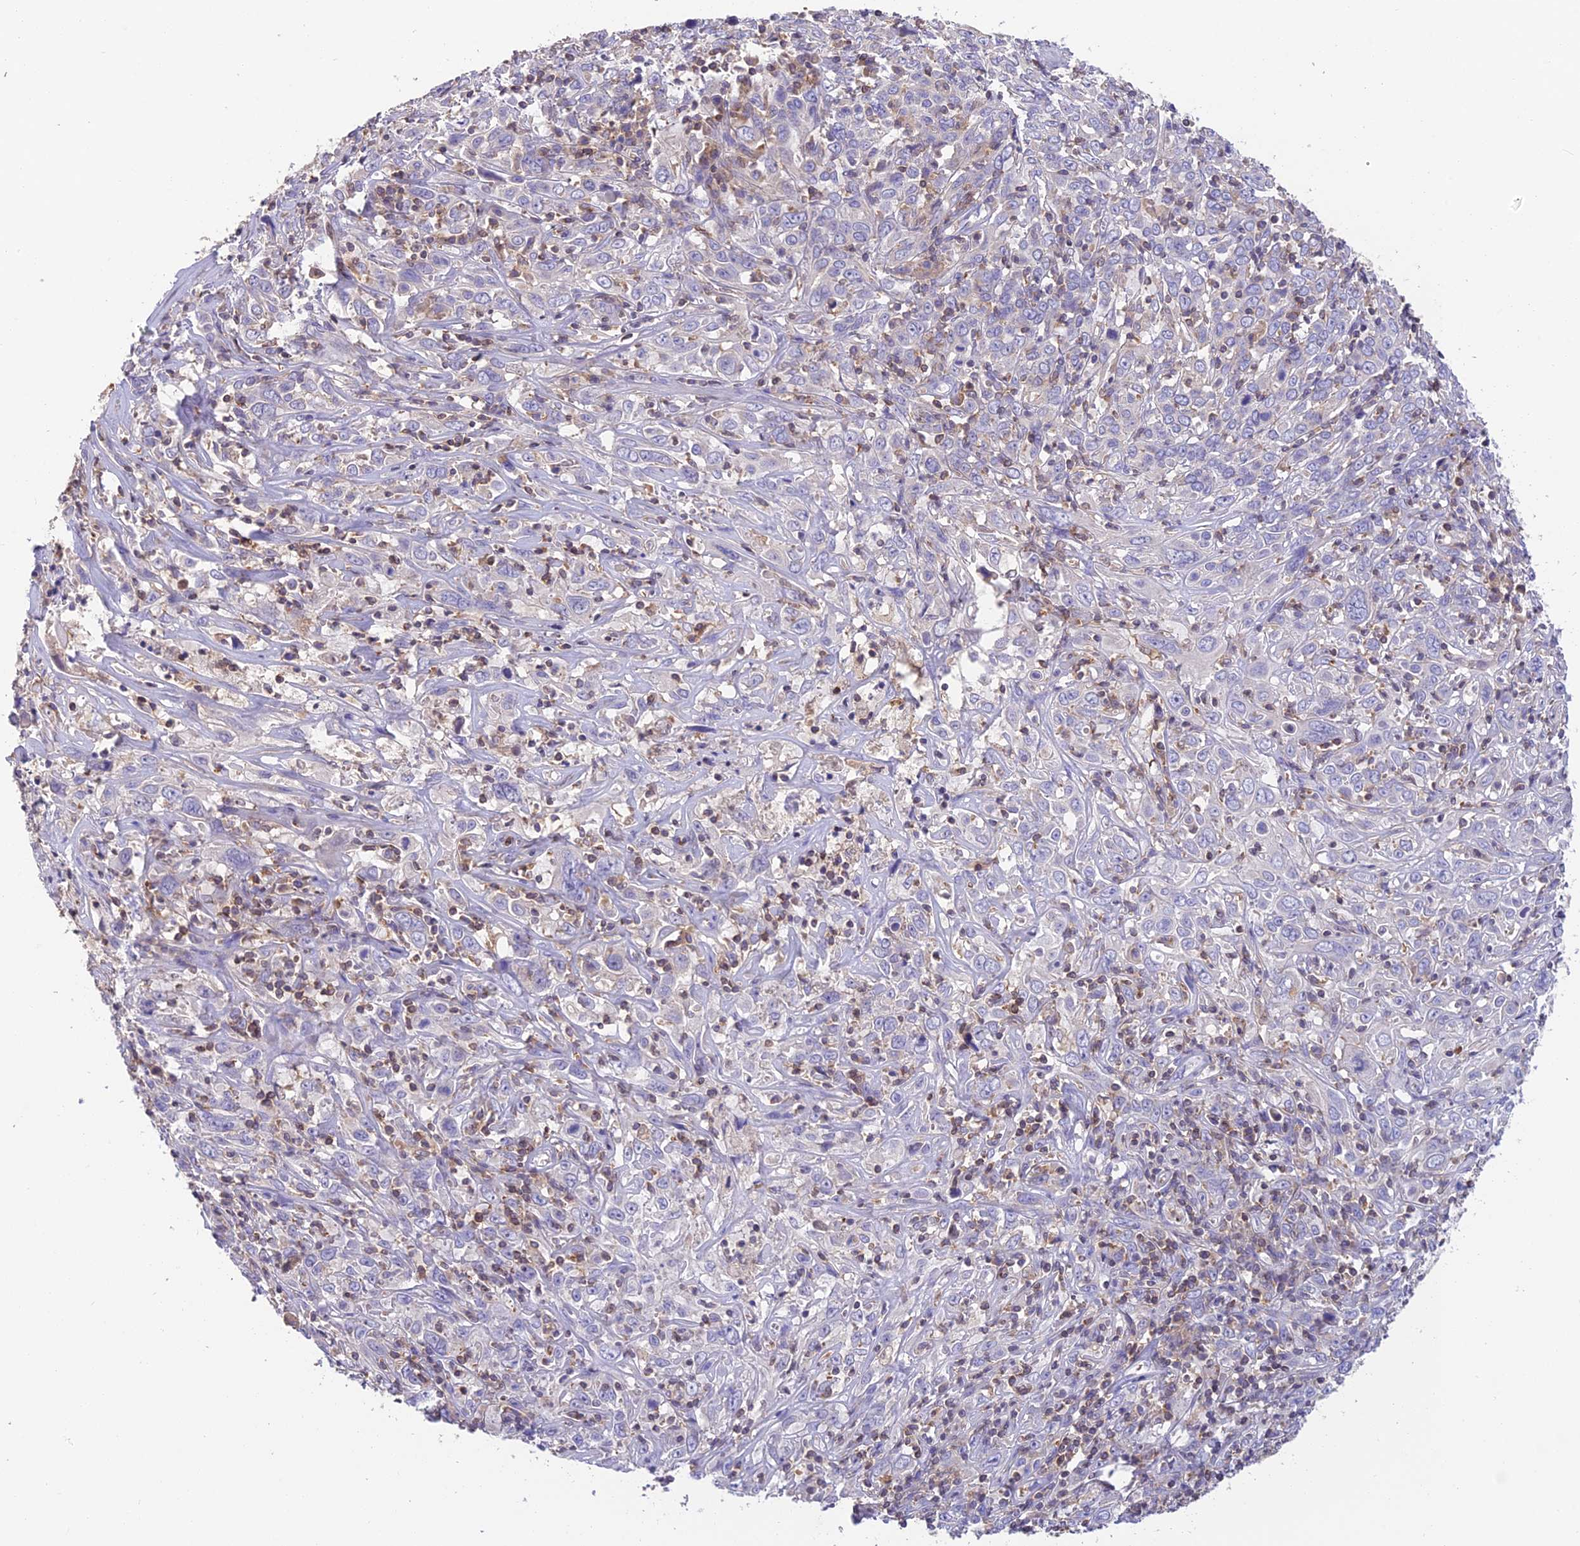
{"staining": {"intensity": "negative", "quantity": "none", "location": "none"}, "tissue": "cervical cancer", "cell_type": "Tumor cells", "image_type": "cancer", "snomed": [{"axis": "morphology", "description": "Squamous cell carcinoma, NOS"}, {"axis": "topography", "description": "Cervix"}], "caption": "The micrograph displays no significant expression in tumor cells of cervical squamous cell carcinoma.", "gene": "LPXN", "patient": {"sex": "female", "age": 46}}